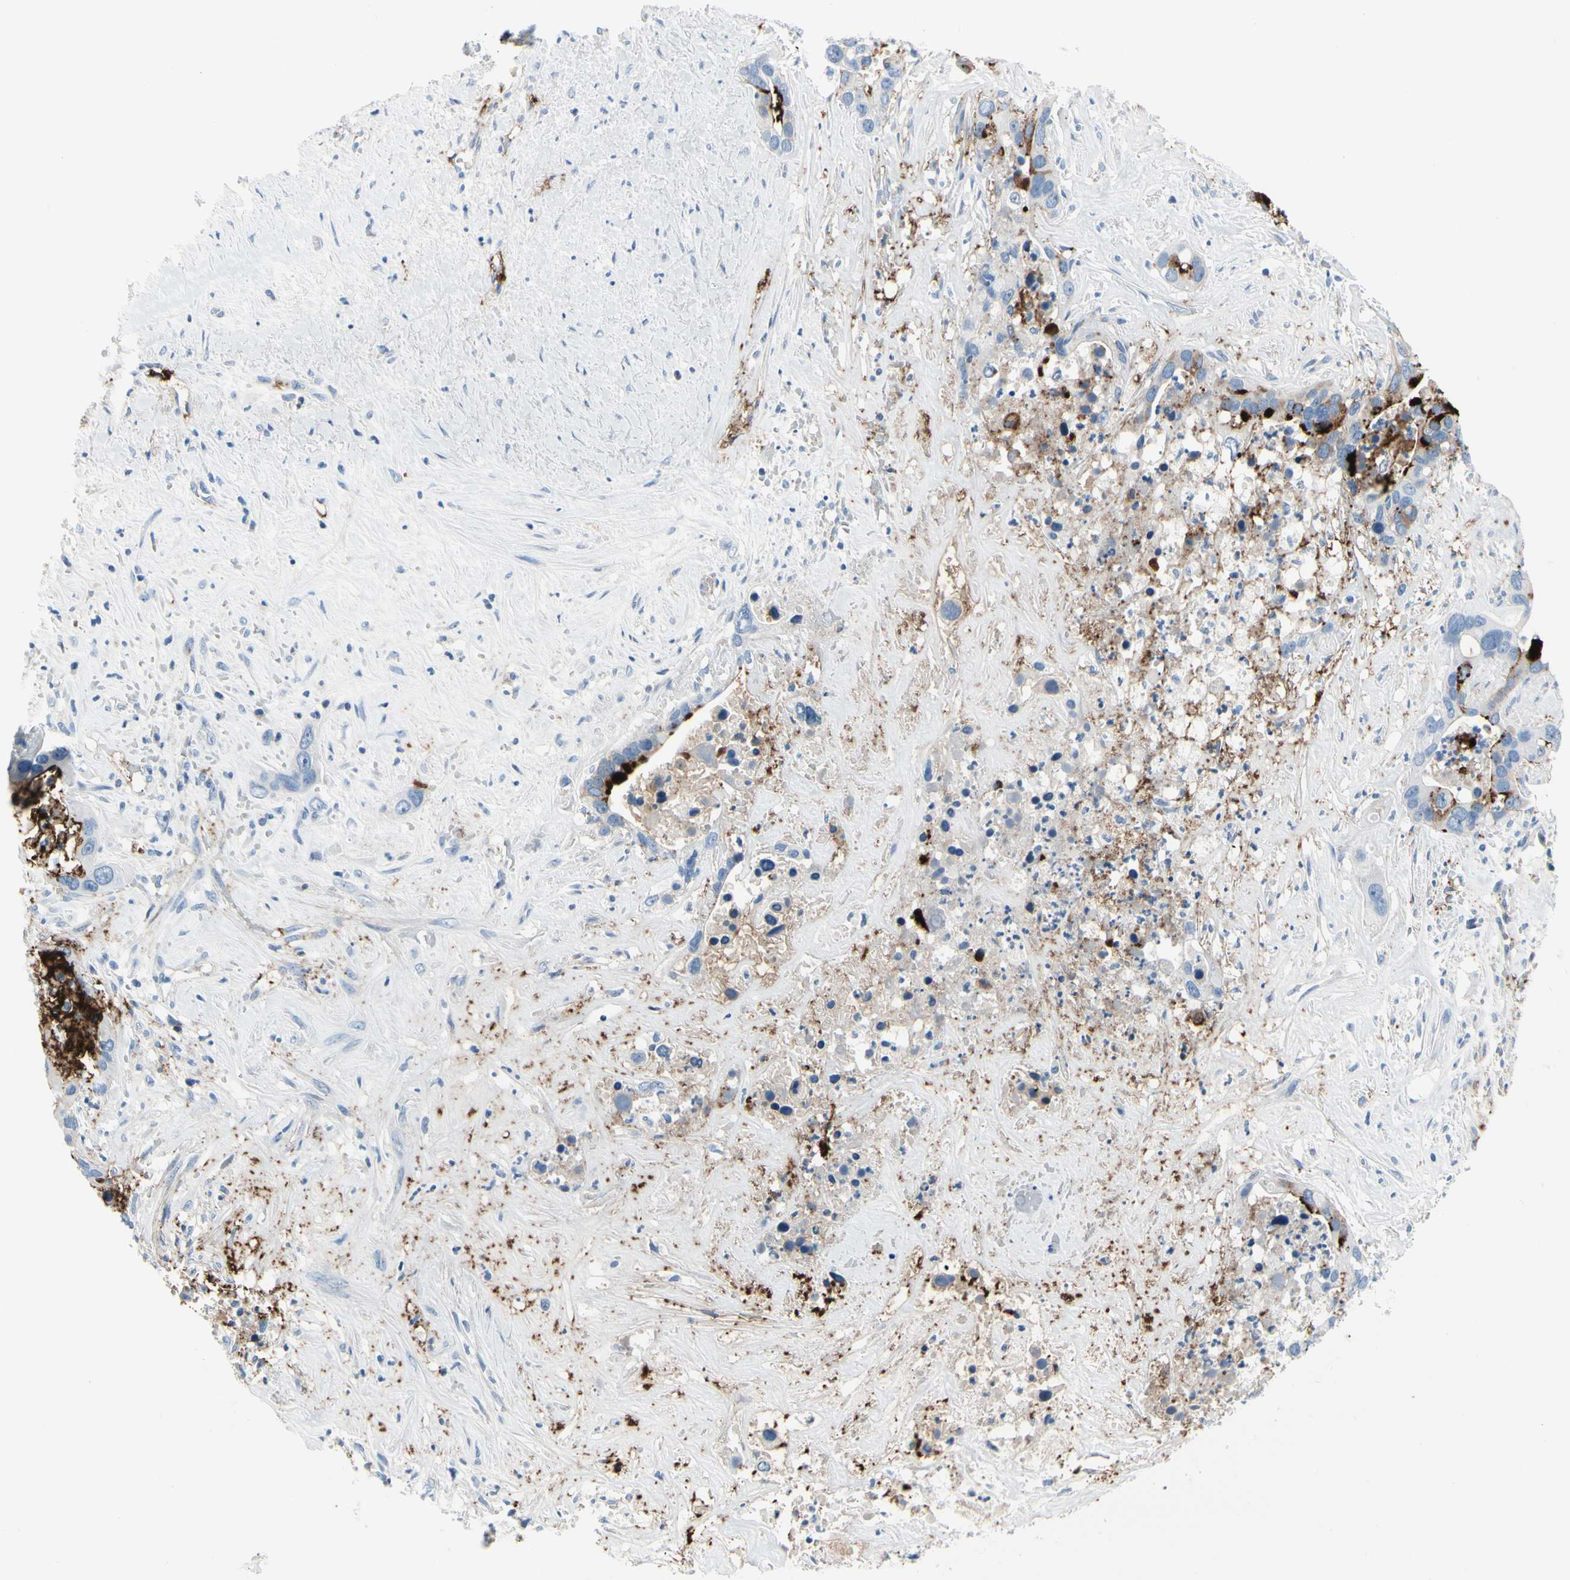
{"staining": {"intensity": "strong", "quantity": "25%-75%", "location": "cytoplasmic/membranous"}, "tissue": "liver cancer", "cell_type": "Tumor cells", "image_type": "cancer", "snomed": [{"axis": "morphology", "description": "Cholangiocarcinoma"}, {"axis": "topography", "description": "Liver"}], "caption": "Immunohistochemistry staining of liver cancer (cholangiocarcinoma), which exhibits high levels of strong cytoplasmic/membranous staining in approximately 25%-75% of tumor cells indicating strong cytoplasmic/membranous protein staining. The staining was performed using DAB (brown) for protein detection and nuclei were counterstained in hematoxylin (blue).", "gene": "MUC5B", "patient": {"sex": "female", "age": 65}}